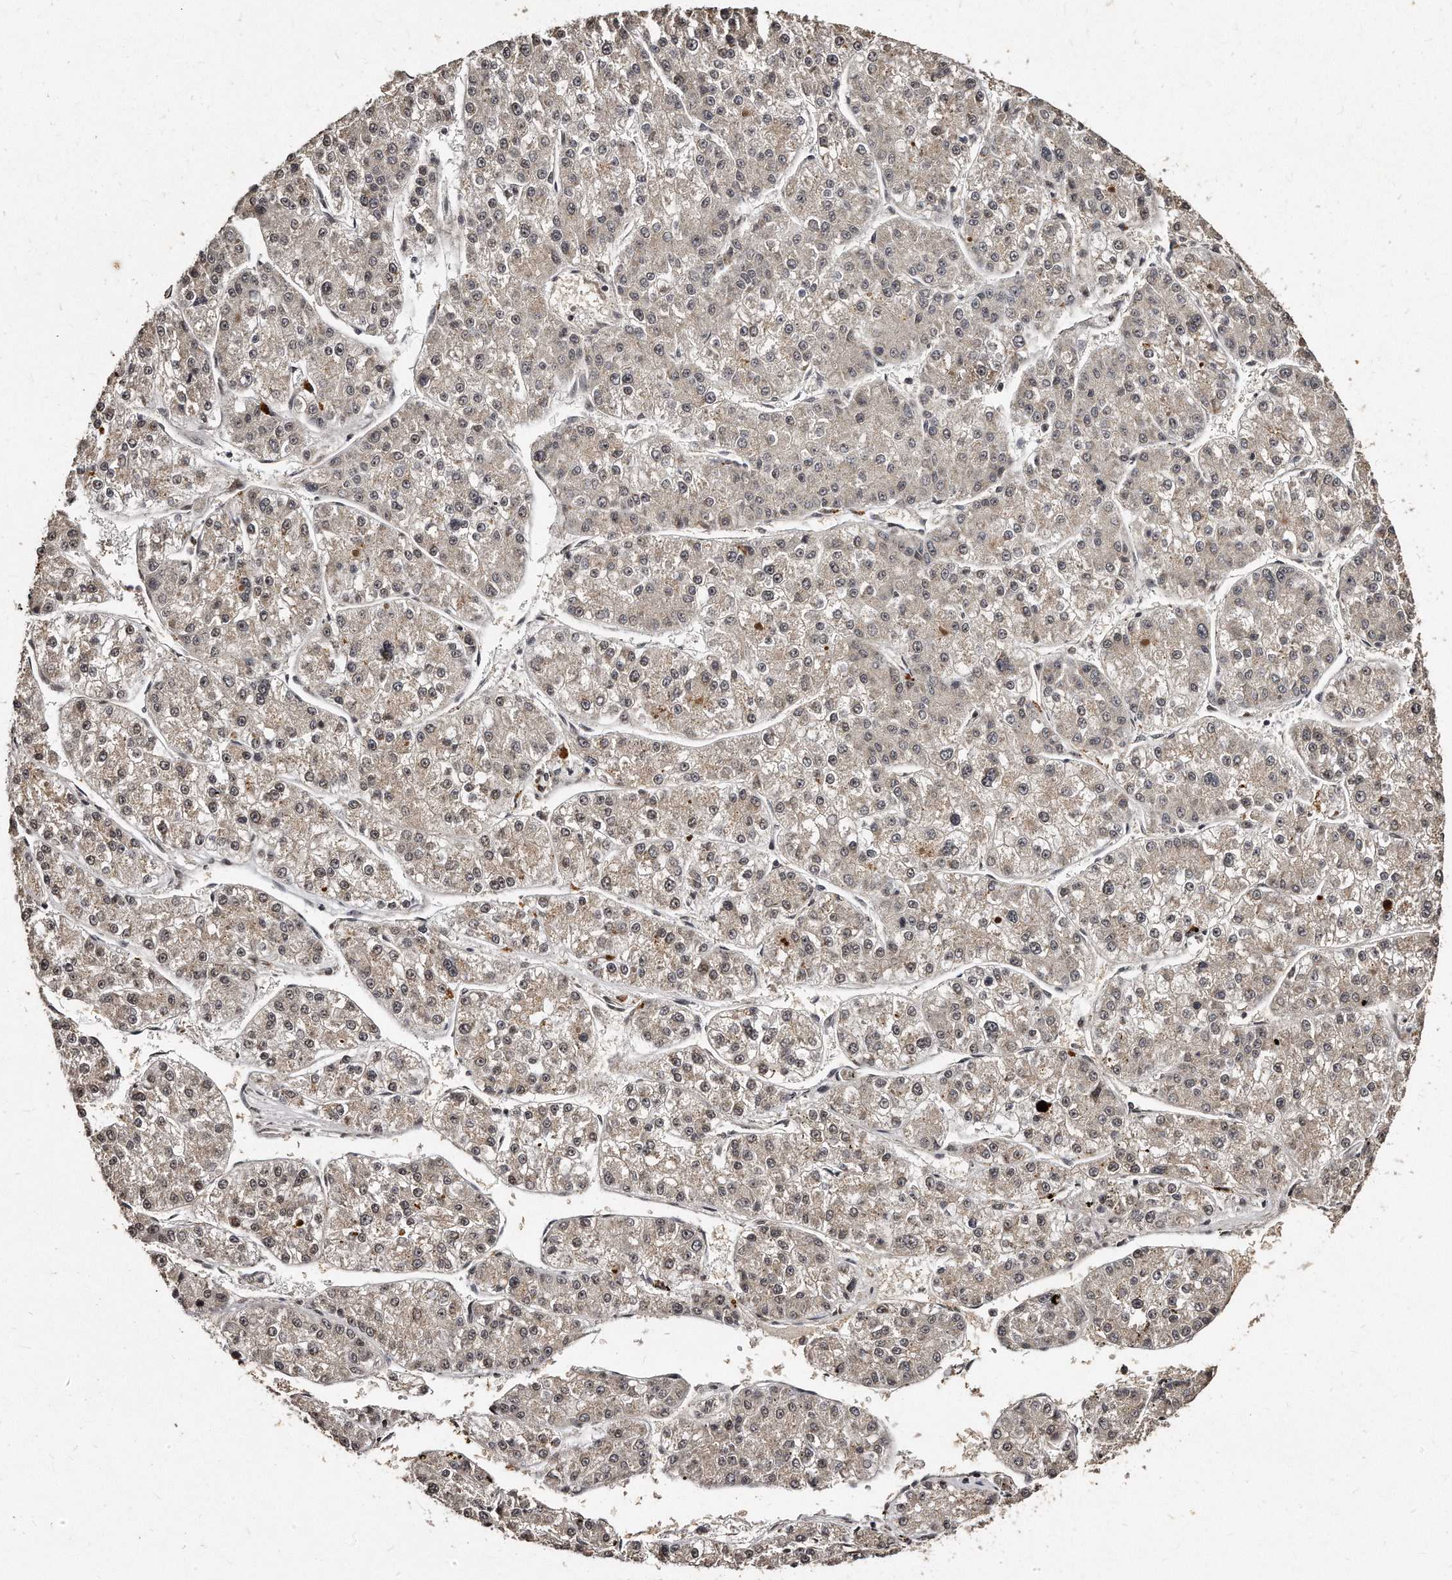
{"staining": {"intensity": "weak", "quantity": ">75%", "location": "cytoplasmic/membranous,nuclear"}, "tissue": "liver cancer", "cell_type": "Tumor cells", "image_type": "cancer", "snomed": [{"axis": "morphology", "description": "Carcinoma, Hepatocellular, NOS"}, {"axis": "topography", "description": "Liver"}], "caption": "The micrograph shows staining of liver cancer (hepatocellular carcinoma), revealing weak cytoplasmic/membranous and nuclear protein expression (brown color) within tumor cells.", "gene": "TSHR", "patient": {"sex": "female", "age": 73}}